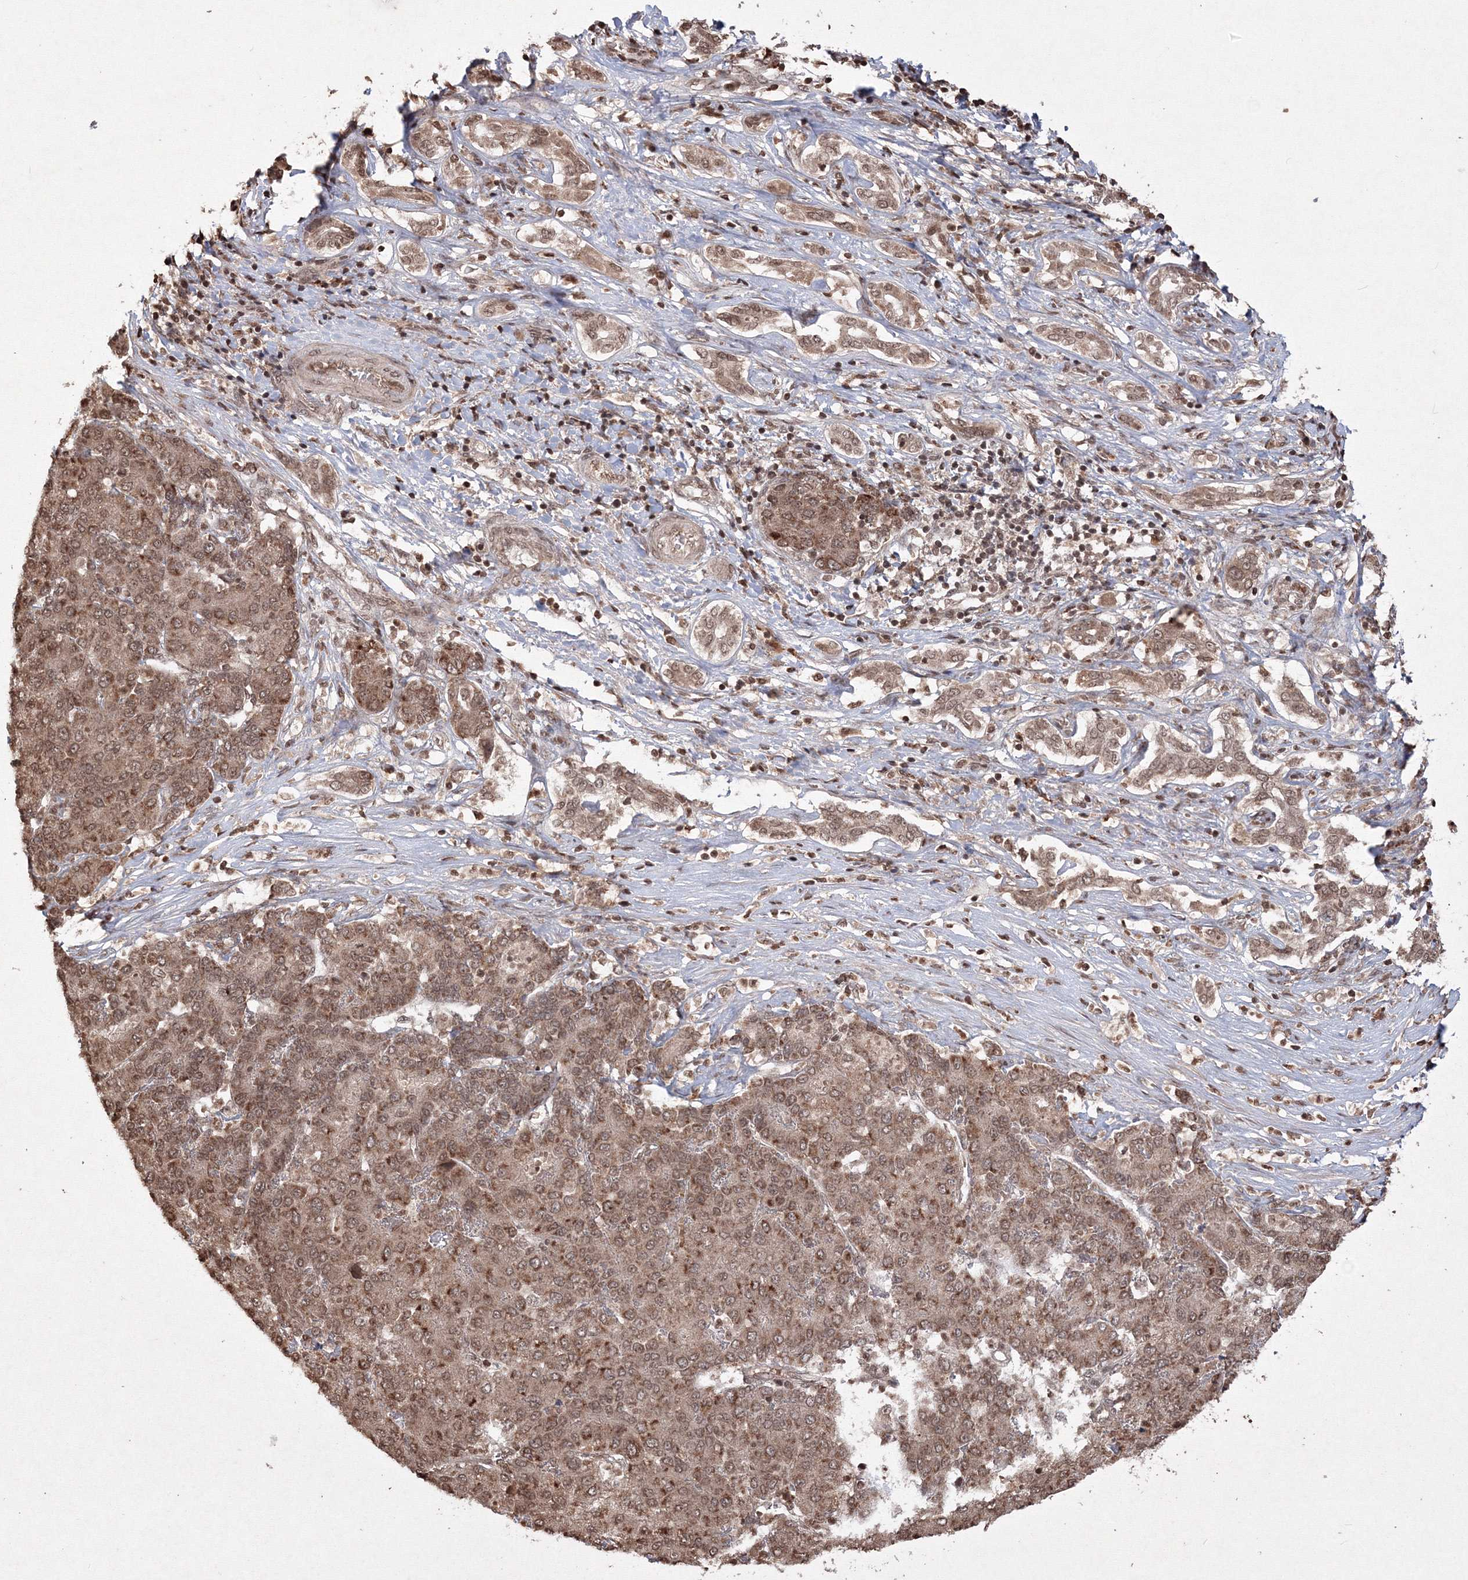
{"staining": {"intensity": "moderate", "quantity": ">75%", "location": "cytoplasmic/membranous,nuclear"}, "tissue": "liver cancer", "cell_type": "Tumor cells", "image_type": "cancer", "snomed": [{"axis": "morphology", "description": "Carcinoma, Hepatocellular, NOS"}, {"axis": "topography", "description": "Liver"}], "caption": "Moderate cytoplasmic/membranous and nuclear staining for a protein is present in about >75% of tumor cells of liver cancer (hepatocellular carcinoma) using IHC.", "gene": "PEX13", "patient": {"sex": "male", "age": 65}}